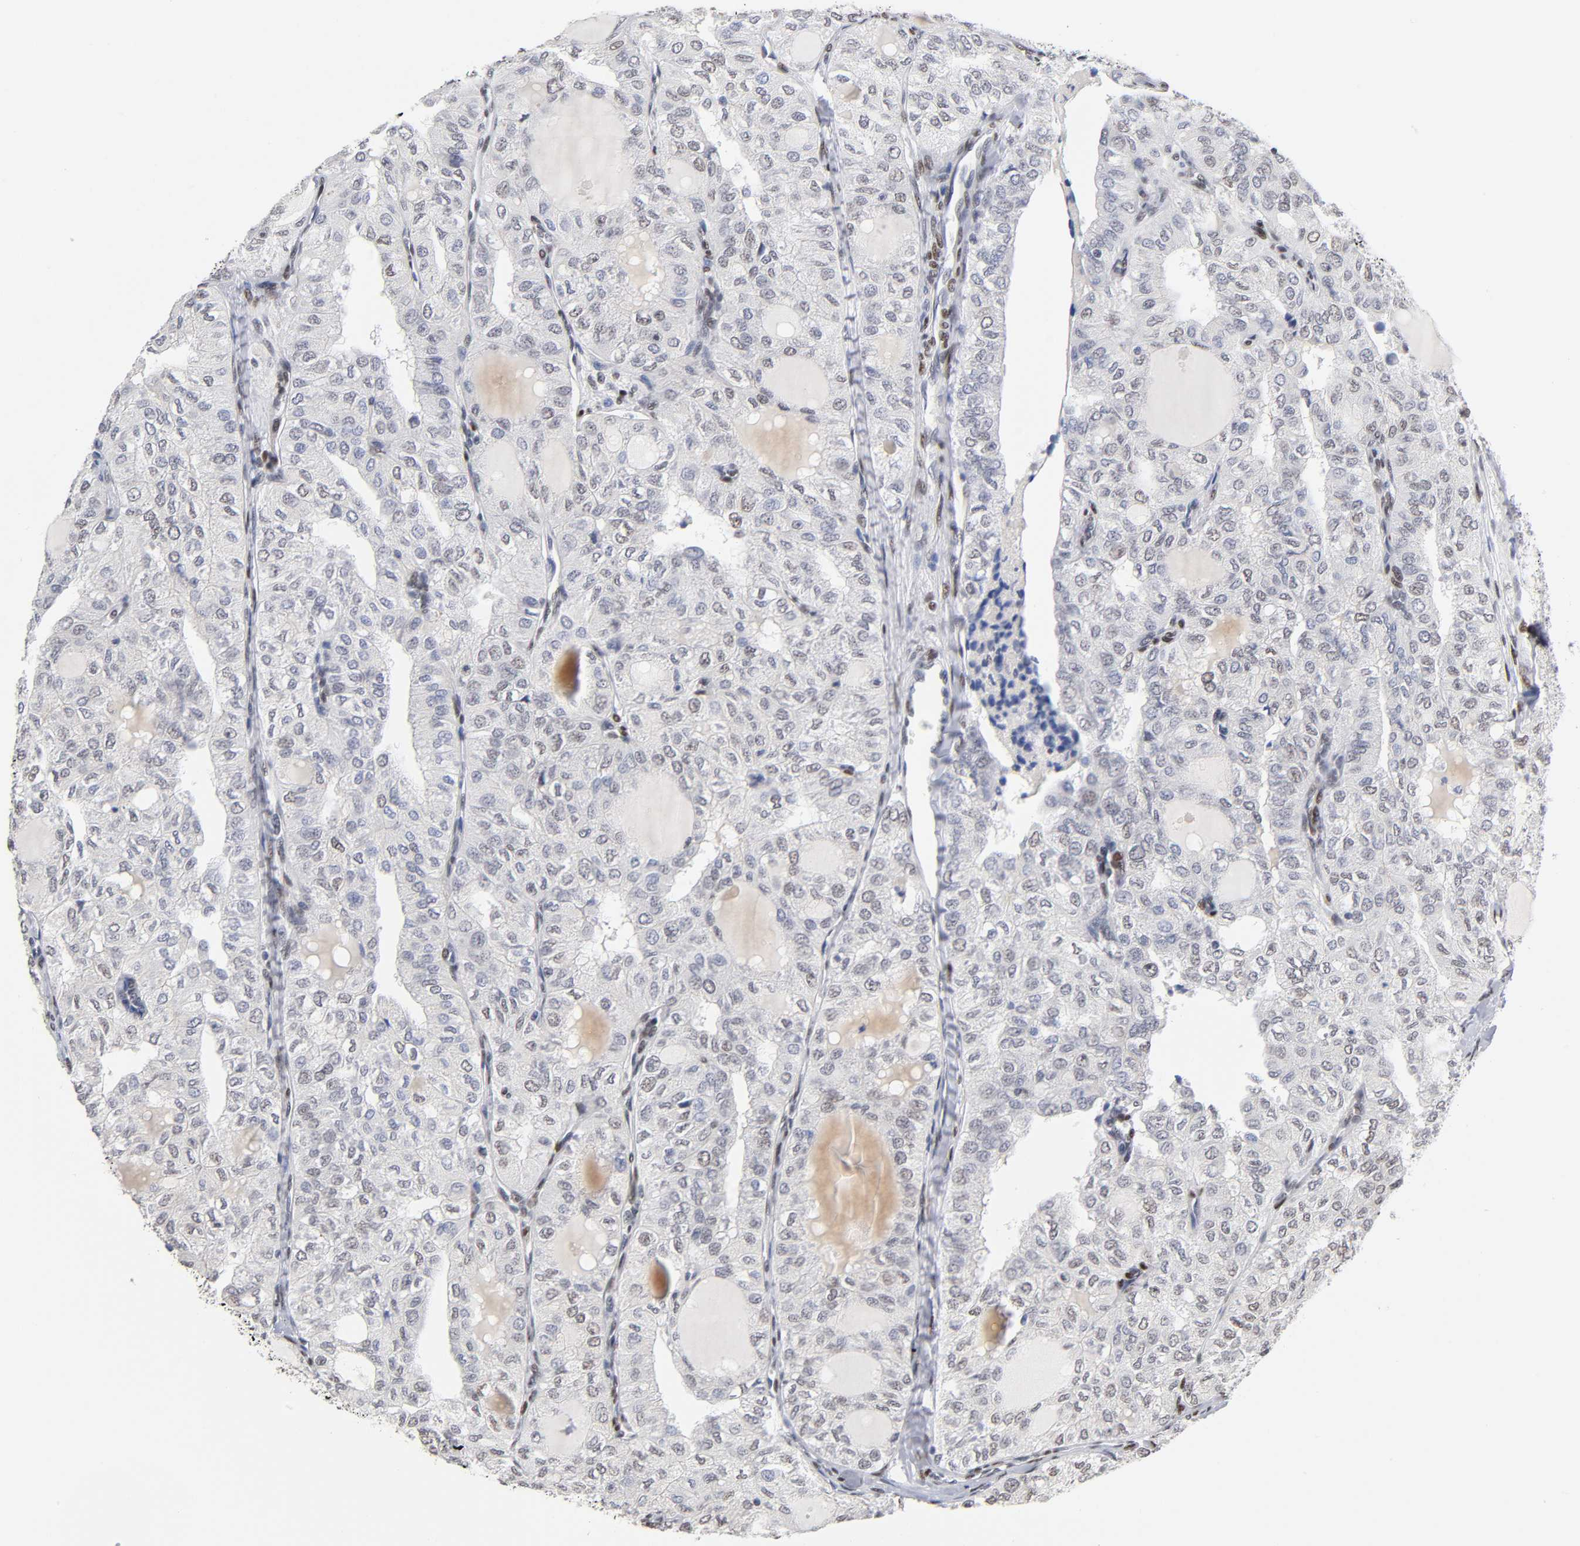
{"staining": {"intensity": "weak", "quantity": "<25%", "location": "nuclear"}, "tissue": "thyroid cancer", "cell_type": "Tumor cells", "image_type": "cancer", "snomed": [{"axis": "morphology", "description": "Follicular adenoma carcinoma, NOS"}, {"axis": "topography", "description": "Thyroid gland"}], "caption": "Tumor cells show no significant expression in thyroid cancer (follicular adenoma carcinoma).", "gene": "NR3C1", "patient": {"sex": "male", "age": 75}}